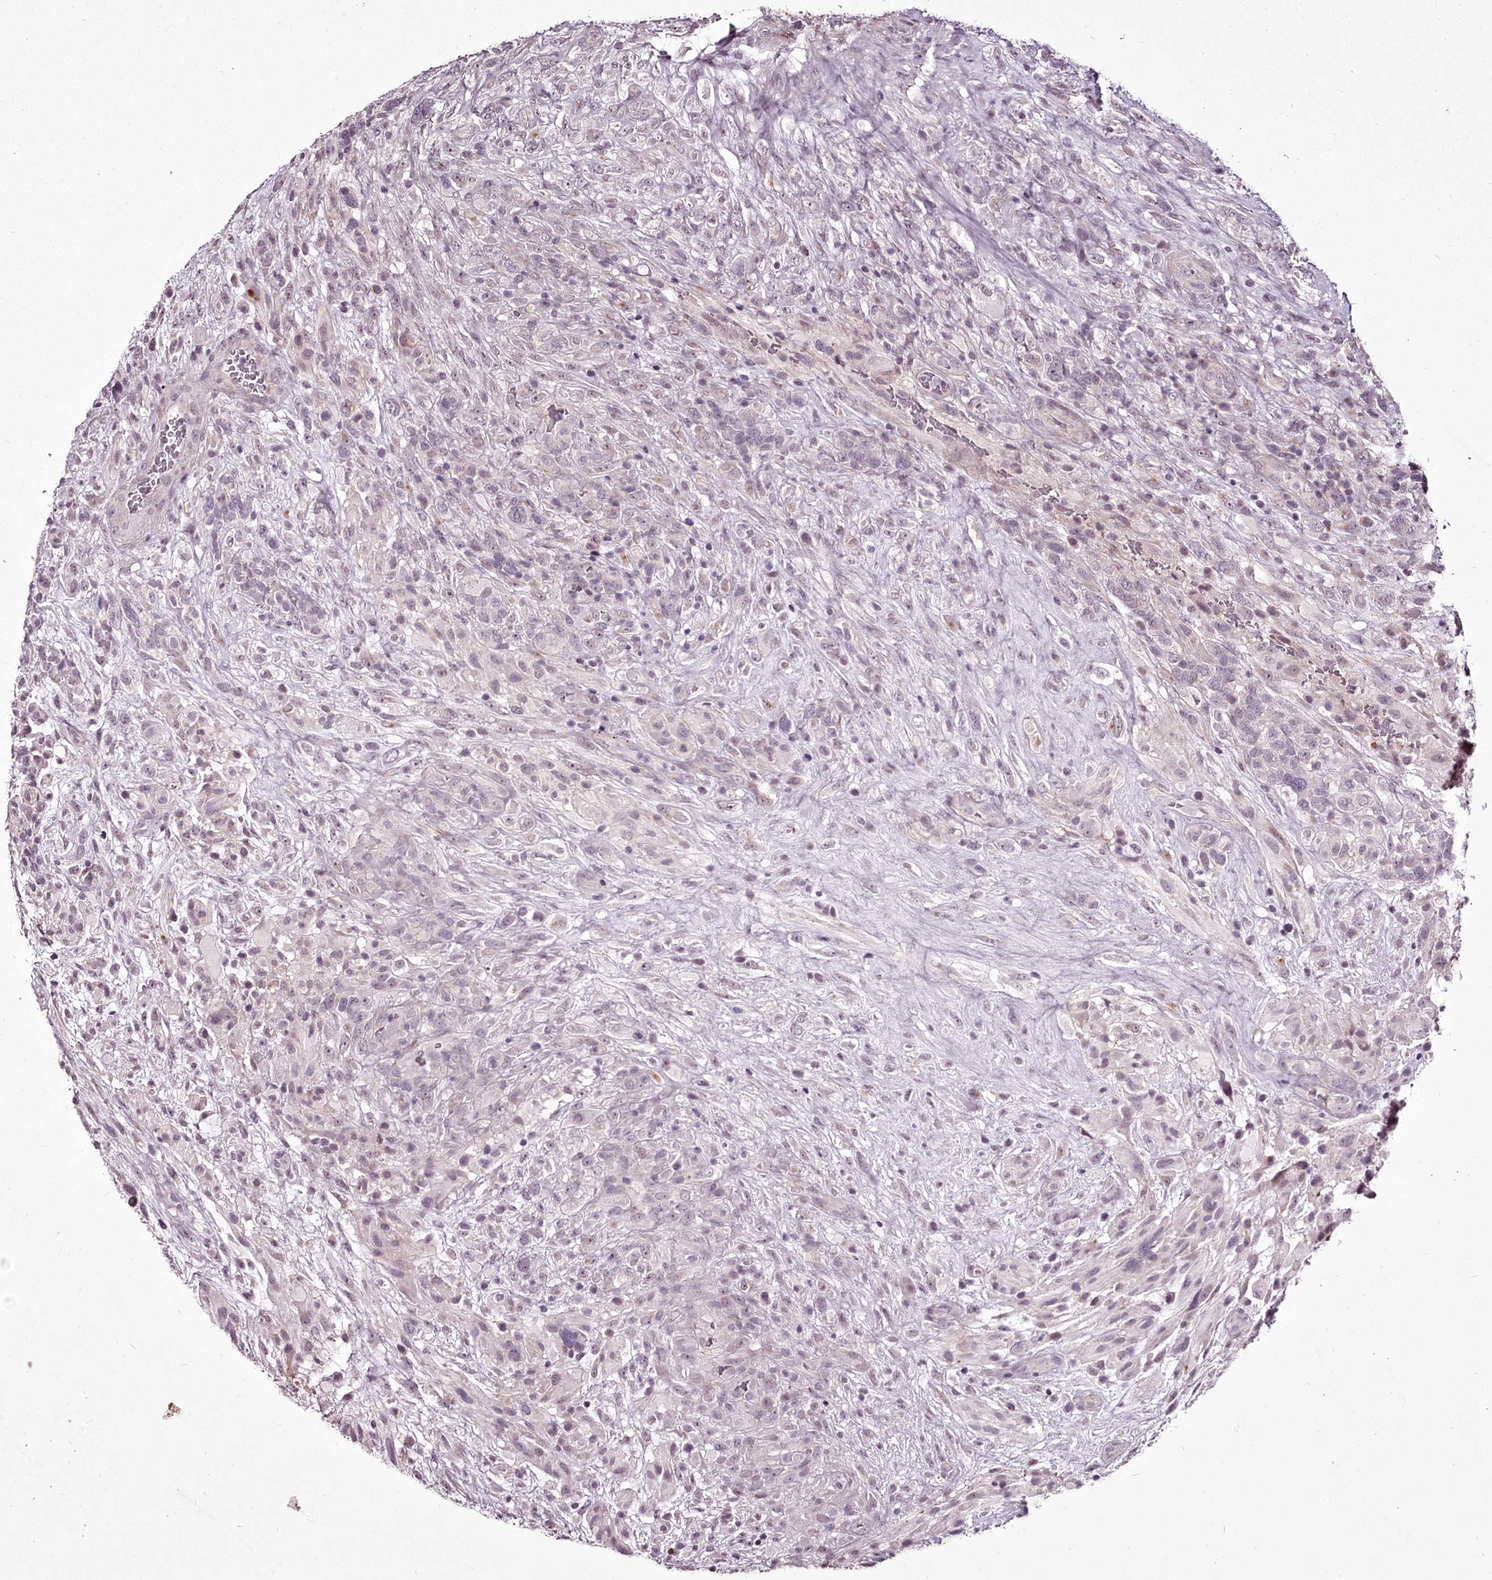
{"staining": {"intensity": "negative", "quantity": "none", "location": "none"}, "tissue": "glioma", "cell_type": "Tumor cells", "image_type": "cancer", "snomed": [{"axis": "morphology", "description": "Glioma, malignant, High grade"}, {"axis": "topography", "description": "Brain"}], "caption": "DAB immunohistochemical staining of malignant glioma (high-grade) displays no significant staining in tumor cells.", "gene": "ADRA1D", "patient": {"sex": "male", "age": 61}}